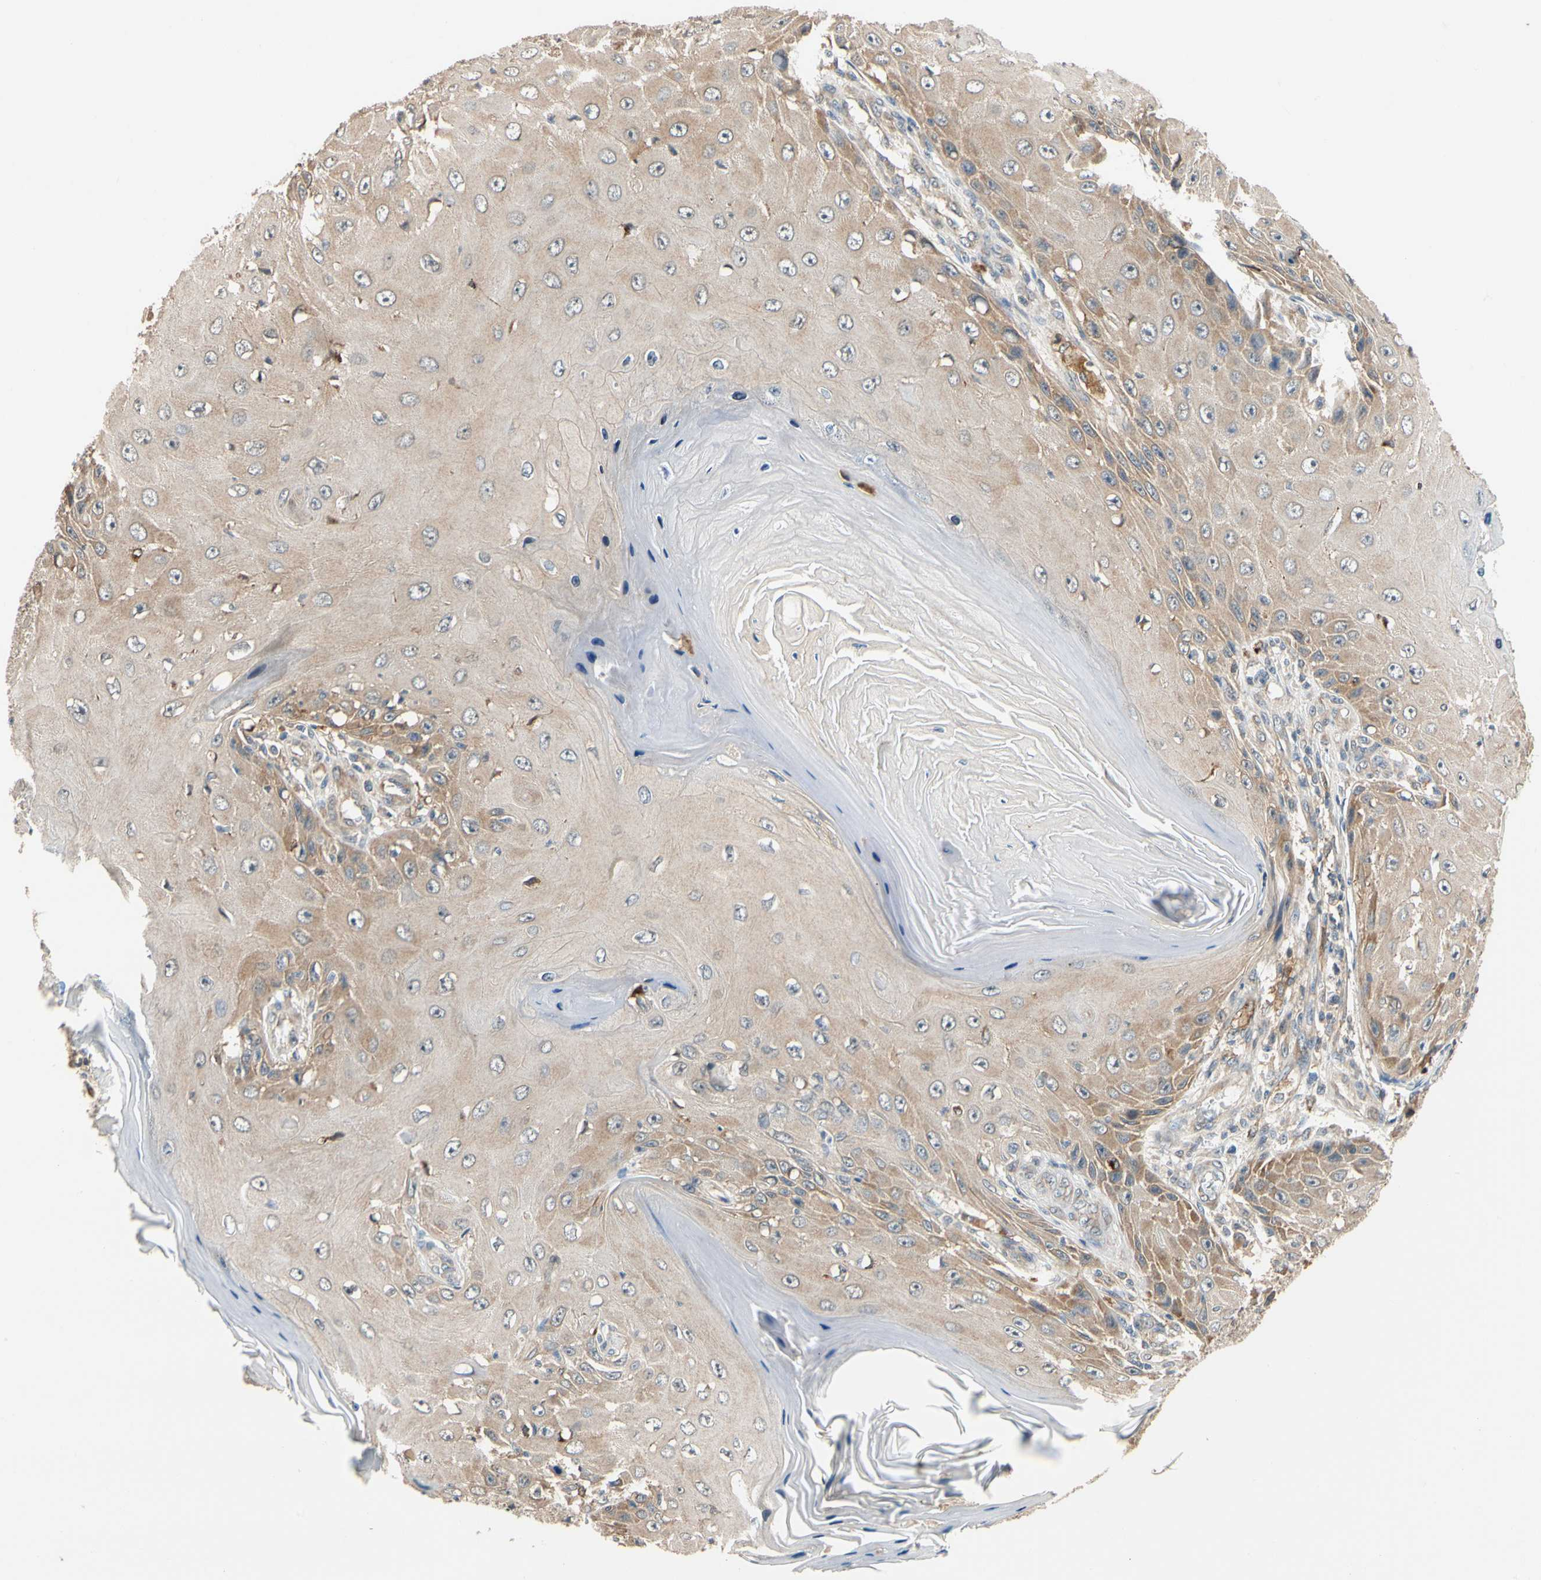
{"staining": {"intensity": "weak", "quantity": "<25%", "location": "cytoplasmic/membranous"}, "tissue": "skin cancer", "cell_type": "Tumor cells", "image_type": "cancer", "snomed": [{"axis": "morphology", "description": "Squamous cell carcinoma, NOS"}, {"axis": "topography", "description": "Skin"}], "caption": "Skin cancer (squamous cell carcinoma) was stained to show a protein in brown. There is no significant expression in tumor cells. (Brightfield microscopy of DAB IHC at high magnification).", "gene": "ANKHD1", "patient": {"sex": "female", "age": 73}}